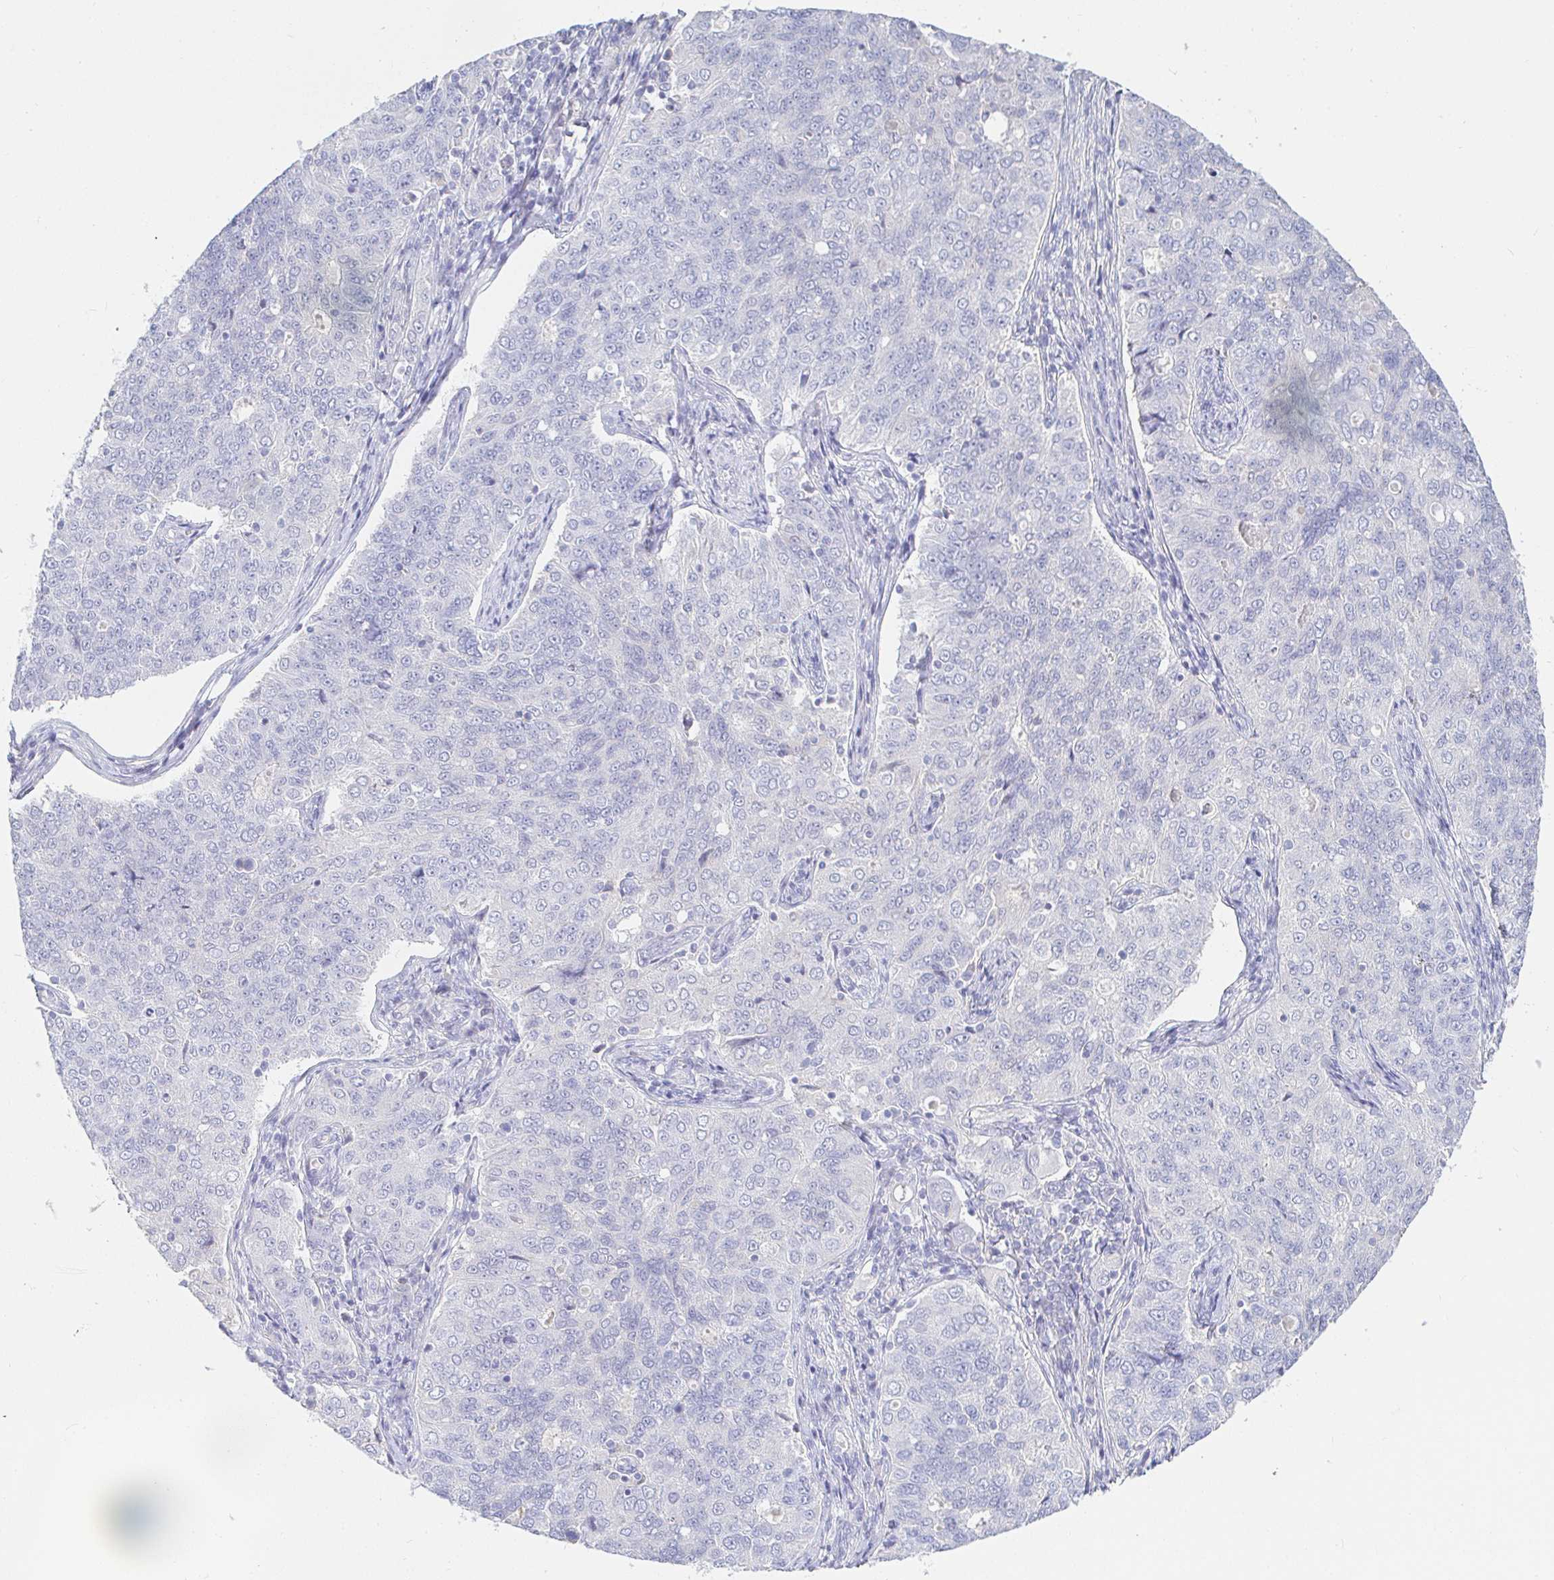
{"staining": {"intensity": "negative", "quantity": "none", "location": "none"}, "tissue": "endometrial cancer", "cell_type": "Tumor cells", "image_type": "cancer", "snomed": [{"axis": "morphology", "description": "Adenocarcinoma, NOS"}, {"axis": "topography", "description": "Endometrium"}], "caption": "High magnification brightfield microscopy of adenocarcinoma (endometrial) stained with DAB (3,3'-diaminobenzidine) (brown) and counterstained with hematoxylin (blue): tumor cells show no significant expression.", "gene": "PDE6B", "patient": {"sex": "female", "age": 43}}